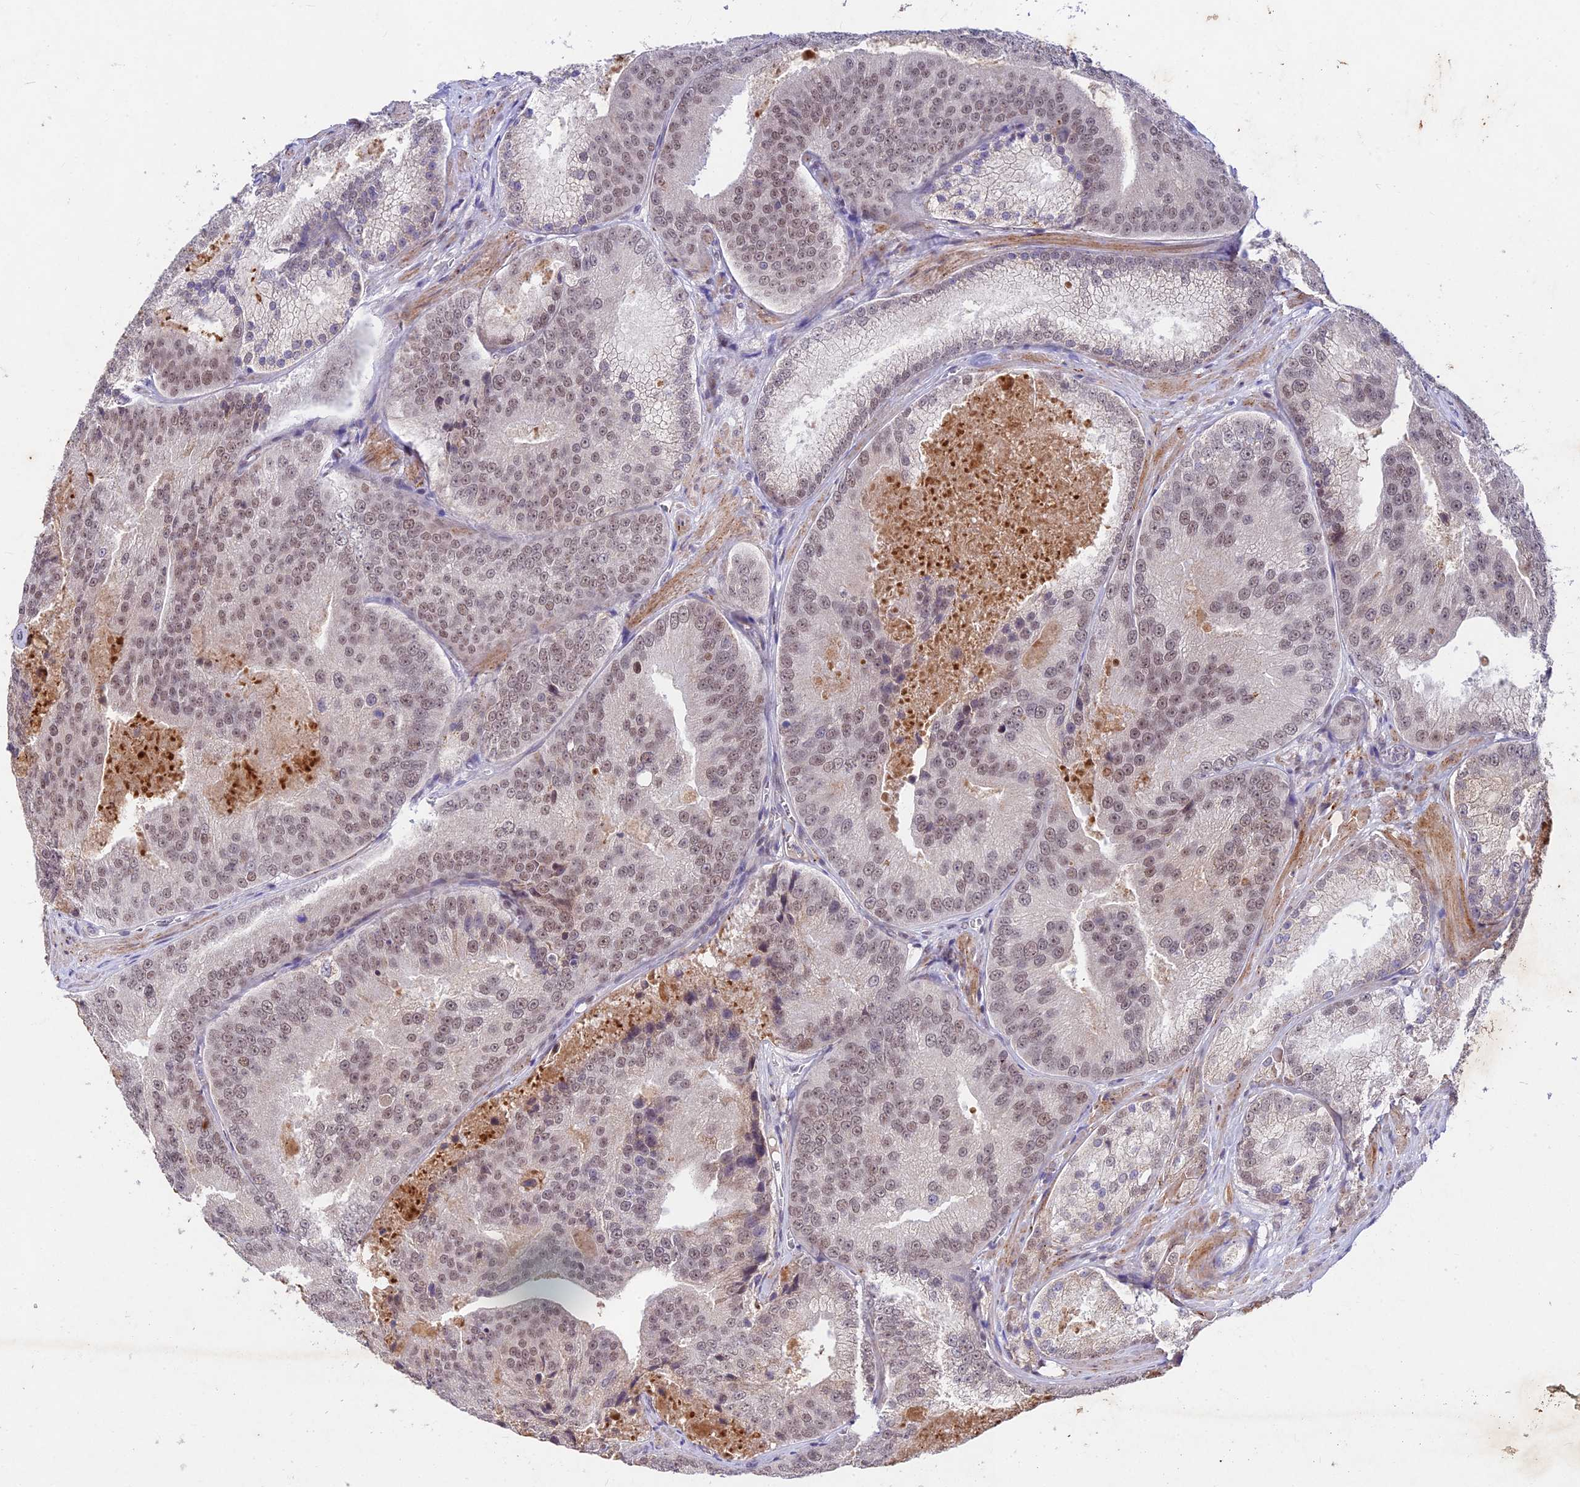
{"staining": {"intensity": "moderate", "quantity": "25%-75%", "location": "nuclear"}, "tissue": "prostate cancer", "cell_type": "Tumor cells", "image_type": "cancer", "snomed": [{"axis": "morphology", "description": "Adenocarcinoma, High grade"}, {"axis": "topography", "description": "Prostate"}], "caption": "A micrograph showing moderate nuclear staining in about 25%-75% of tumor cells in prostate cancer (high-grade adenocarcinoma), as visualized by brown immunohistochemical staining.", "gene": "RAVER1", "patient": {"sex": "male", "age": 61}}